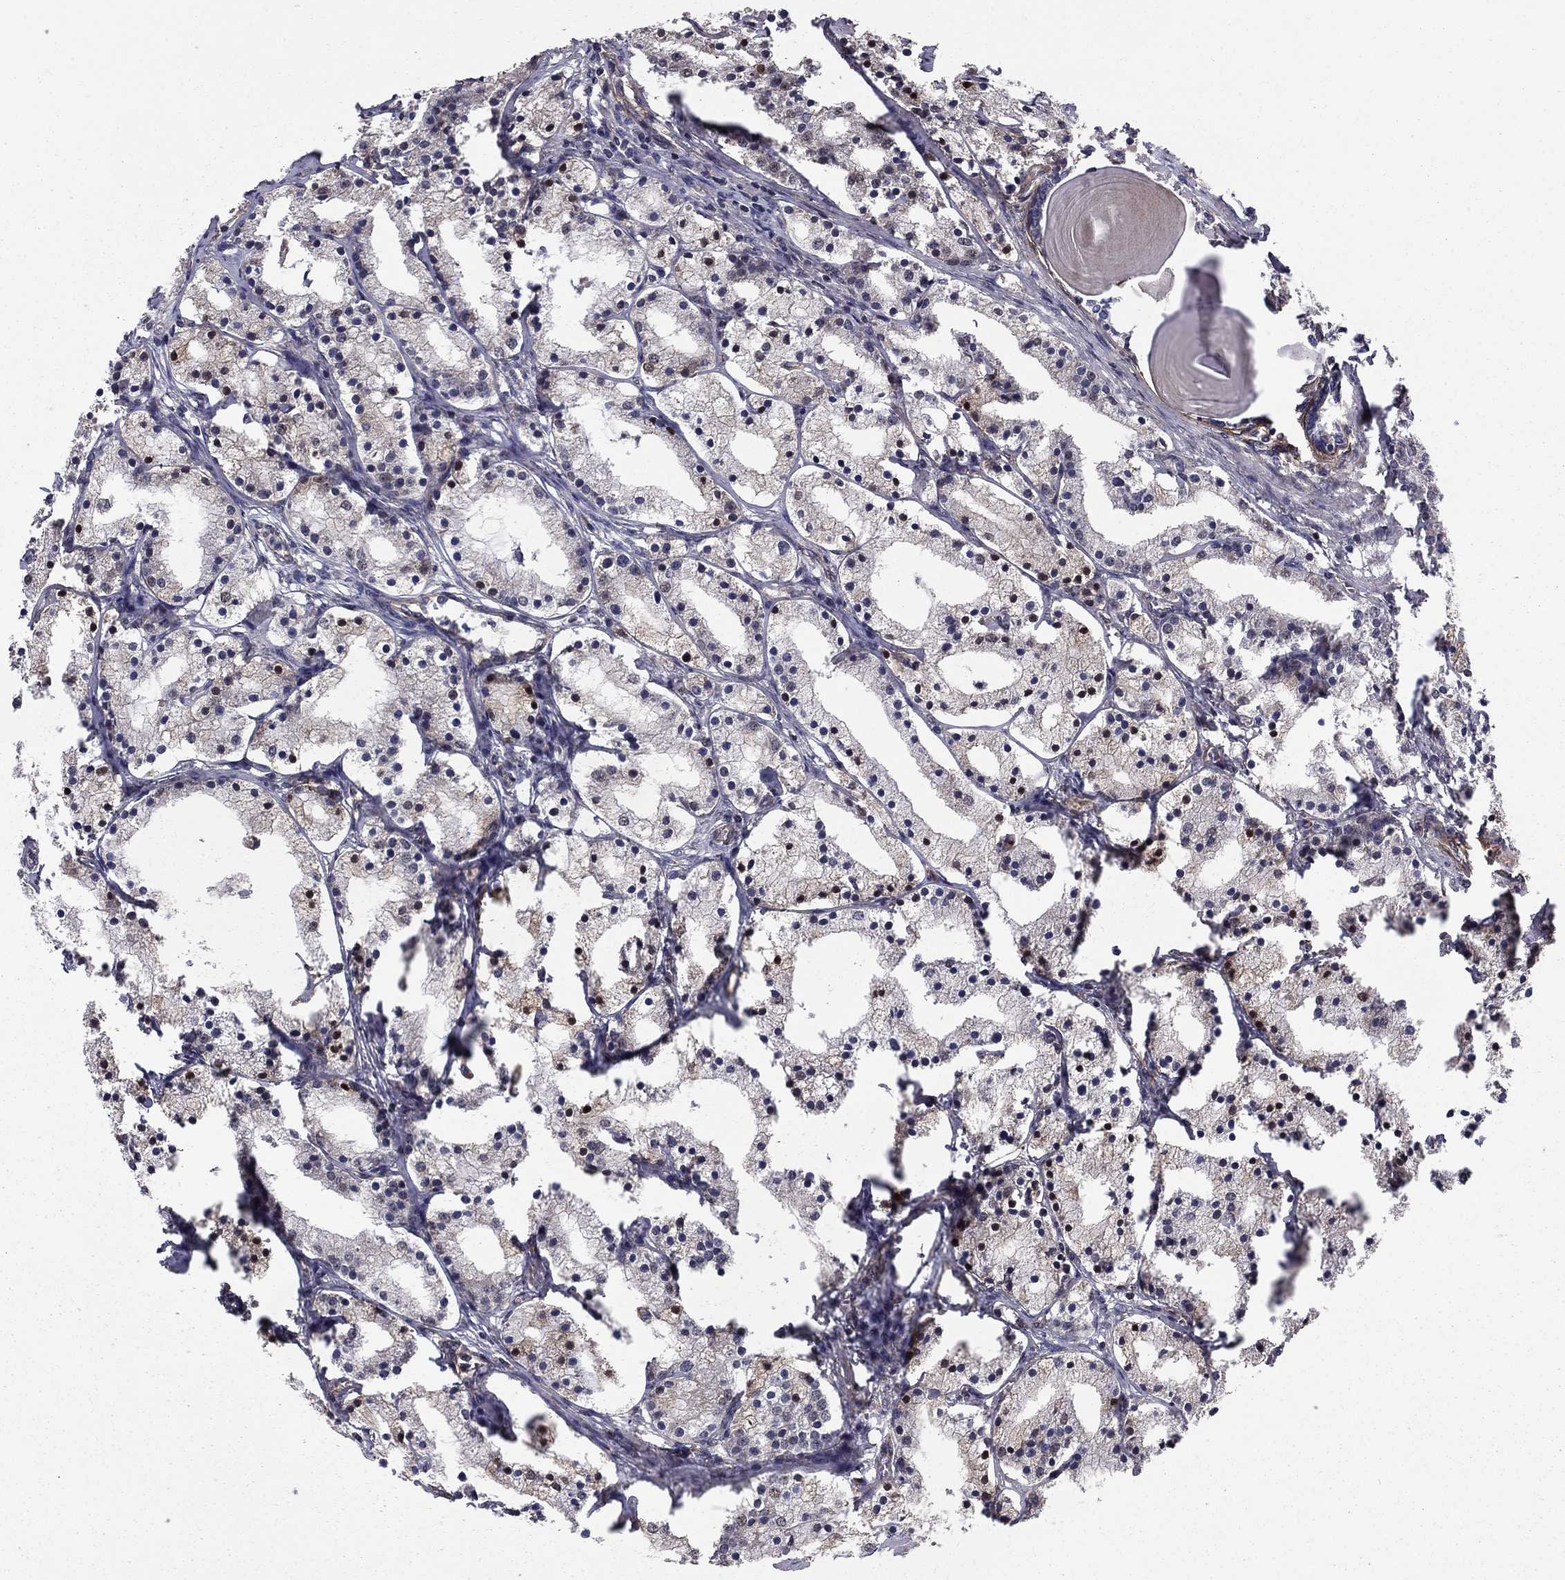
{"staining": {"intensity": "negative", "quantity": "none", "location": "none"}, "tissue": "prostate cancer", "cell_type": "Tumor cells", "image_type": "cancer", "snomed": [{"axis": "morphology", "description": "Adenocarcinoma, NOS"}, {"axis": "topography", "description": "Prostate"}], "caption": "Protein analysis of prostate cancer (adenocarcinoma) exhibits no significant positivity in tumor cells.", "gene": "COL18A1", "patient": {"sex": "male", "age": 69}}